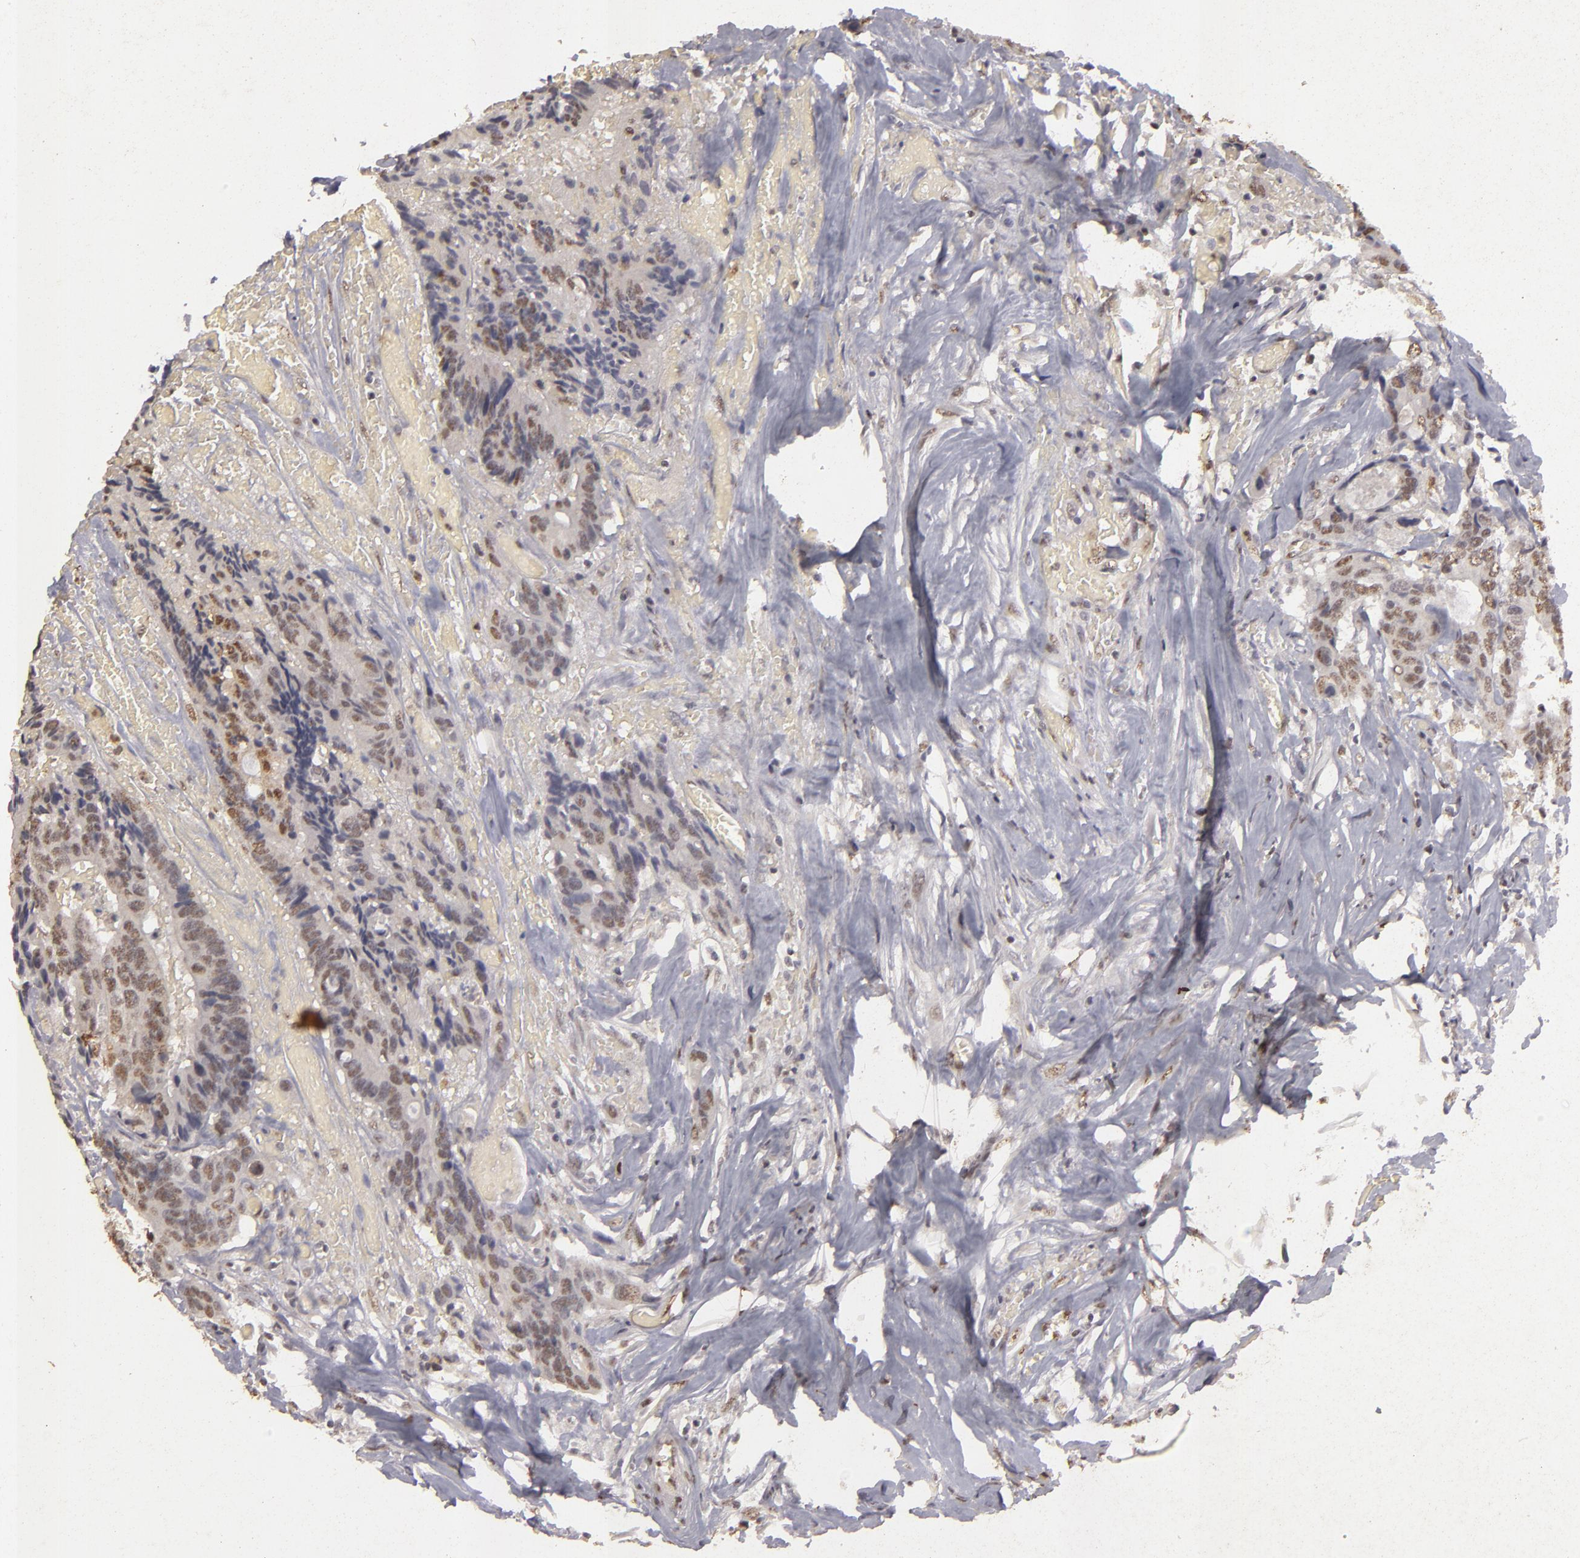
{"staining": {"intensity": "weak", "quantity": "25%-75%", "location": "nuclear"}, "tissue": "colorectal cancer", "cell_type": "Tumor cells", "image_type": "cancer", "snomed": [{"axis": "morphology", "description": "Adenocarcinoma, NOS"}, {"axis": "topography", "description": "Rectum"}], "caption": "IHC photomicrograph of neoplastic tissue: adenocarcinoma (colorectal) stained using IHC demonstrates low levels of weak protein expression localized specifically in the nuclear of tumor cells, appearing as a nuclear brown color.", "gene": "CBX3", "patient": {"sex": "male", "age": 55}}